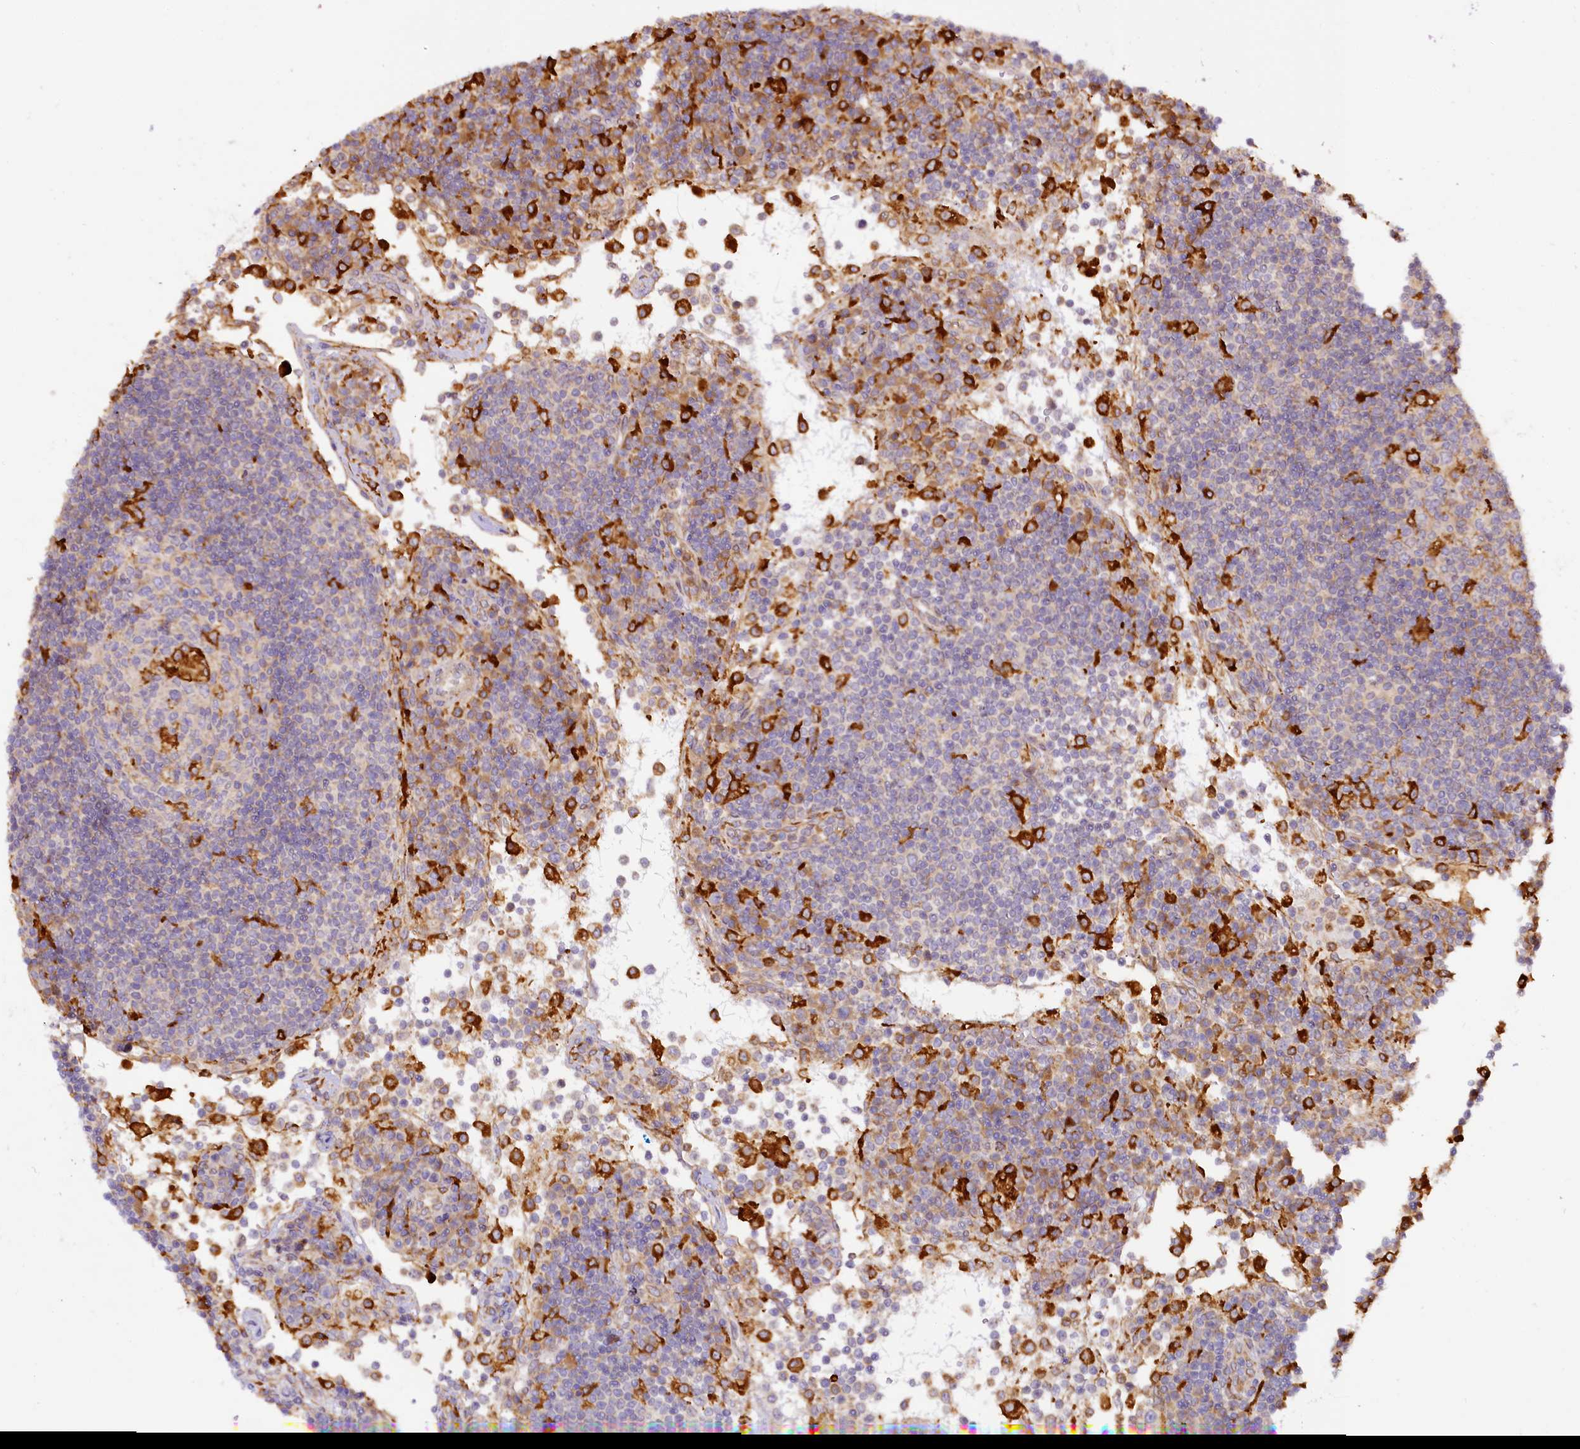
{"staining": {"intensity": "negative", "quantity": "none", "location": "none"}, "tissue": "lymph node", "cell_type": "Germinal center cells", "image_type": "normal", "snomed": [{"axis": "morphology", "description": "Normal tissue, NOS"}, {"axis": "topography", "description": "Lymph node"}], "caption": "Germinal center cells are negative for brown protein staining in normal lymph node. The staining is performed using DAB (3,3'-diaminobenzidine) brown chromogen with nuclei counter-stained in using hematoxylin.", "gene": "PPIP5K2", "patient": {"sex": "female", "age": 53}}